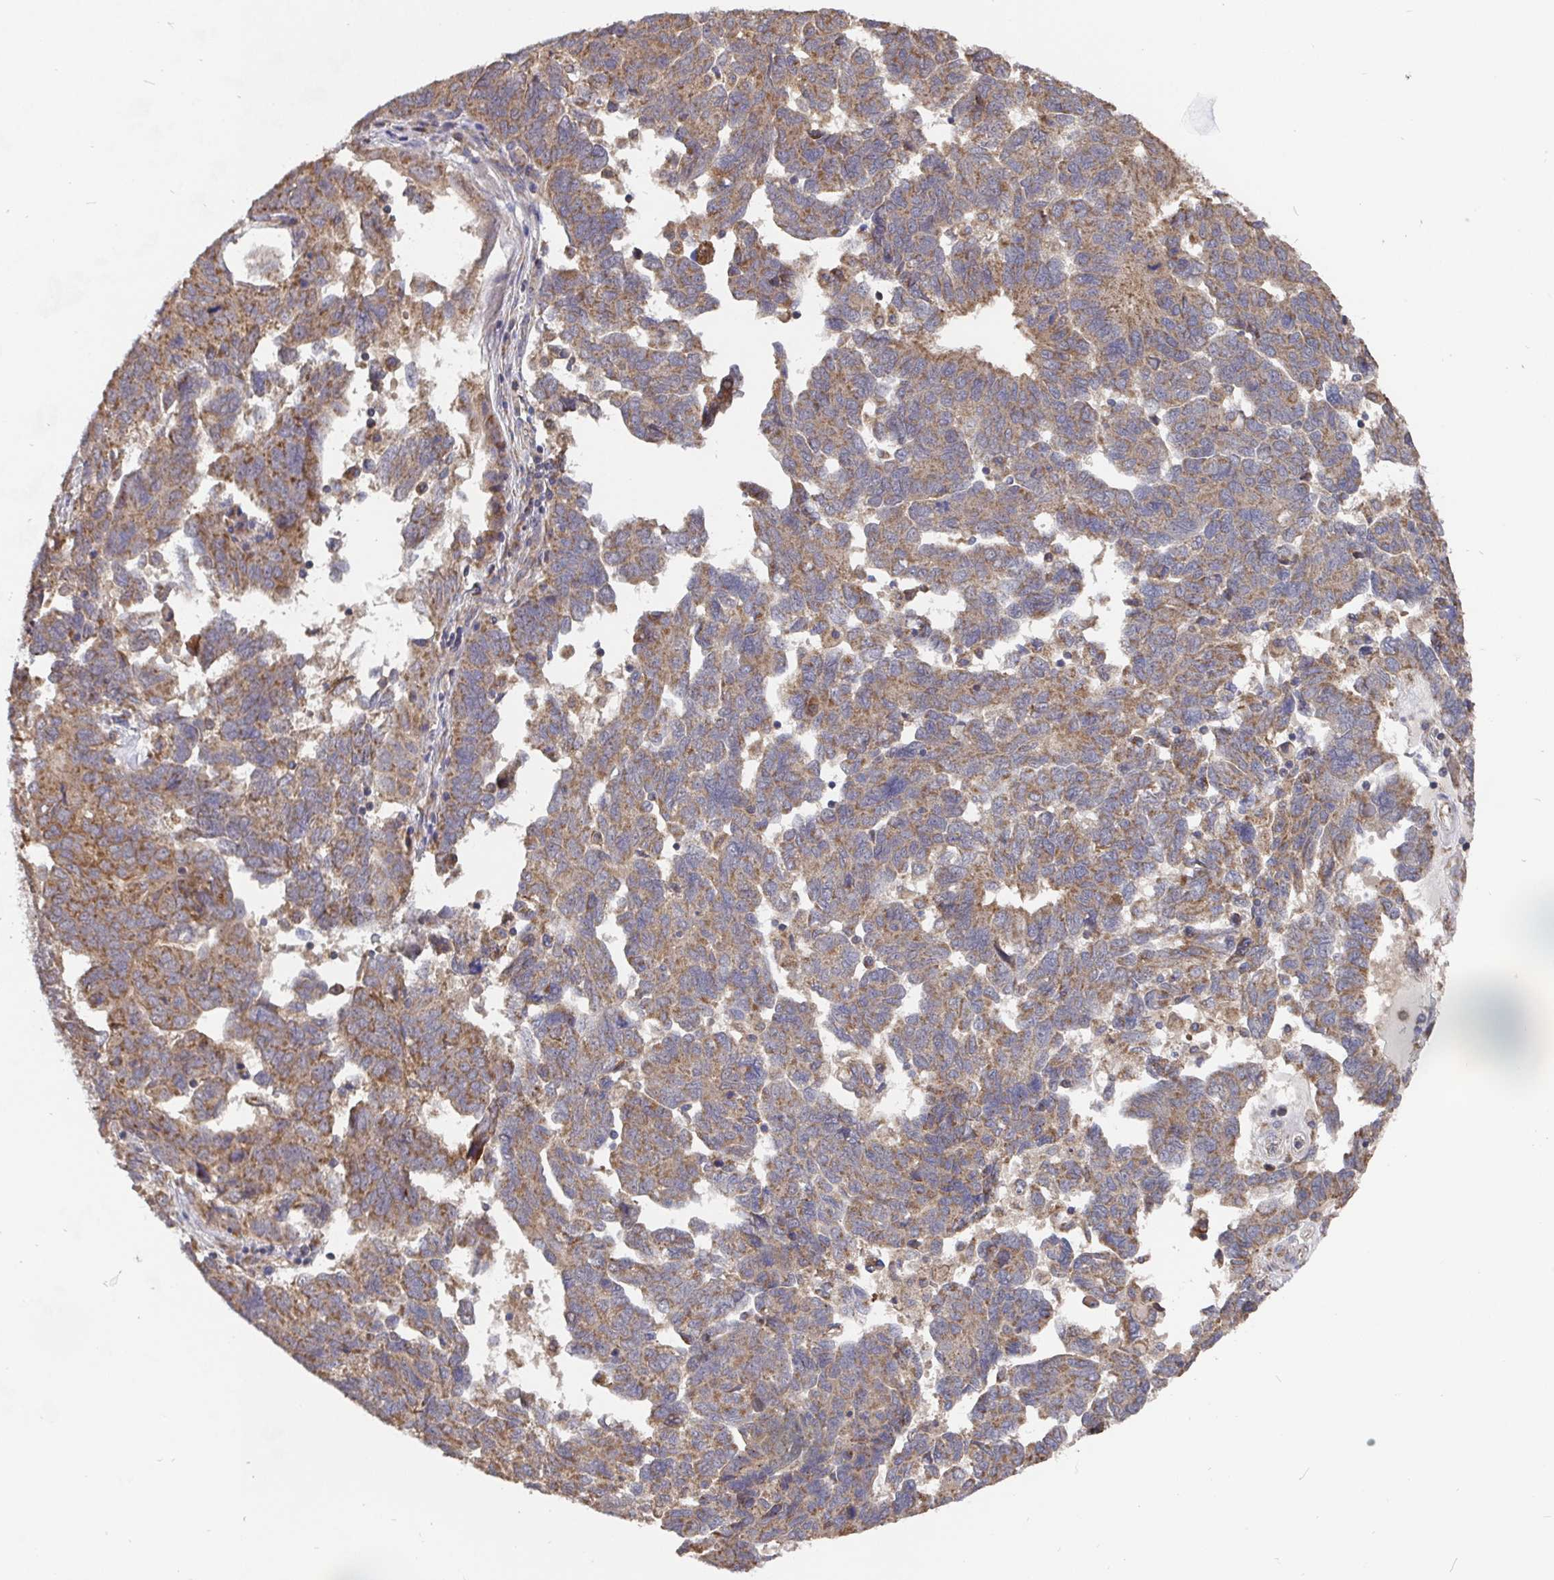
{"staining": {"intensity": "moderate", "quantity": ">75%", "location": "cytoplasmic/membranous"}, "tissue": "ovarian cancer", "cell_type": "Tumor cells", "image_type": "cancer", "snomed": [{"axis": "morphology", "description": "Cystadenocarcinoma, serous, NOS"}, {"axis": "topography", "description": "Ovary"}], "caption": "Immunohistochemical staining of serous cystadenocarcinoma (ovarian) demonstrates medium levels of moderate cytoplasmic/membranous expression in approximately >75% of tumor cells.", "gene": "PDF", "patient": {"sex": "female", "age": 64}}